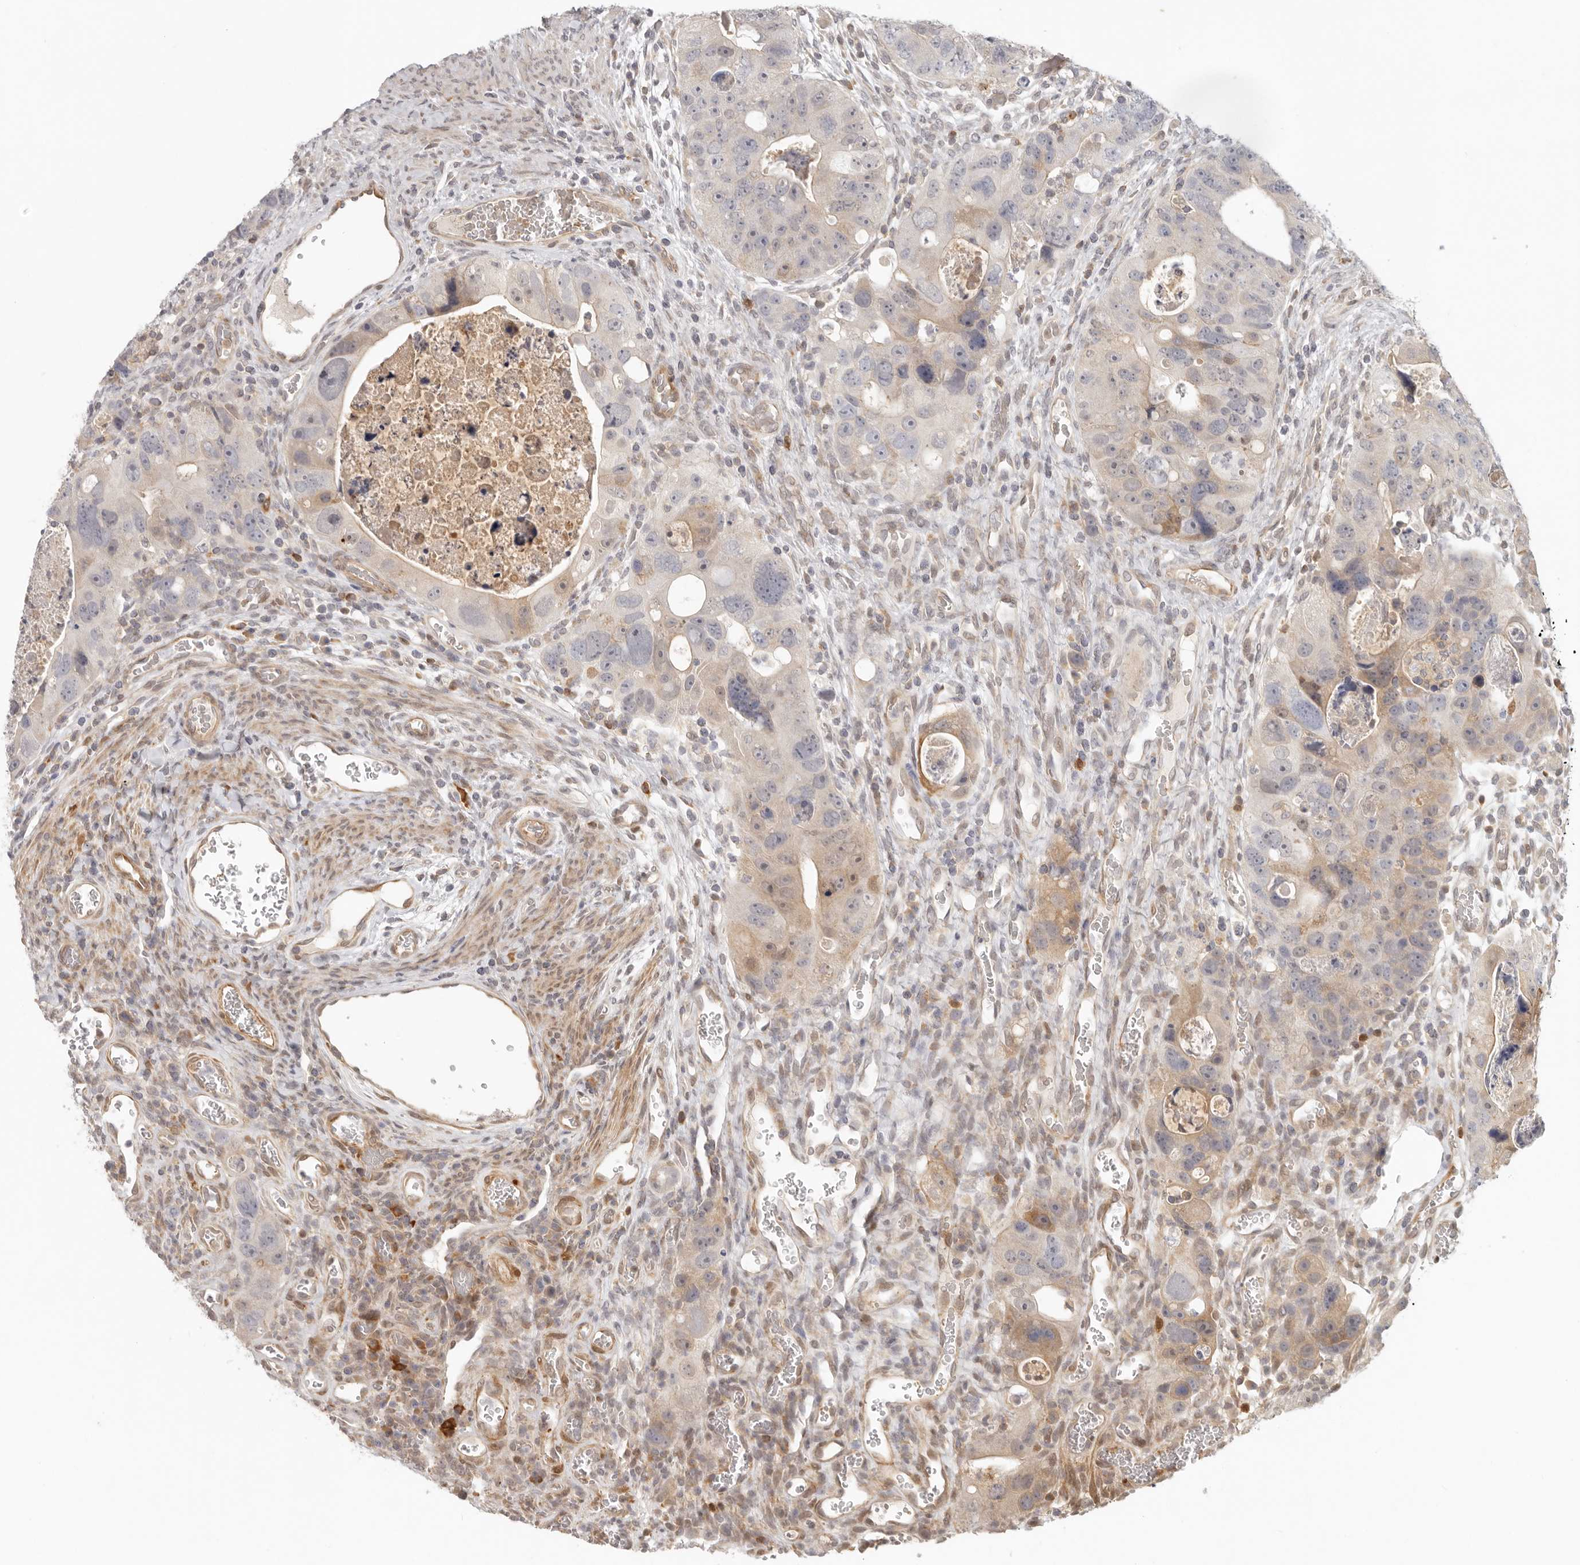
{"staining": {"intensity": "moderate", "quantity": "<25%", "location": "cytoplasmic/membranous"}, "tissue": "colorectal cancer", "cell_type": "Tumor cells", "image_type": "cancer", "snomed": [{"axis": "morphology", "description": "Adenocarcinoma, NOS"}, {"axis": "topography", "description": "Rectum"}], "caption": "Human adenocarcinoma (colorectal) stained for a protein (brown) demonstrates moderate cytoplasmic/membranous positive expression in about <25% of tumor cells.", "gene": "AHDC1", "patient": {"sex": "male", "age": 59}}